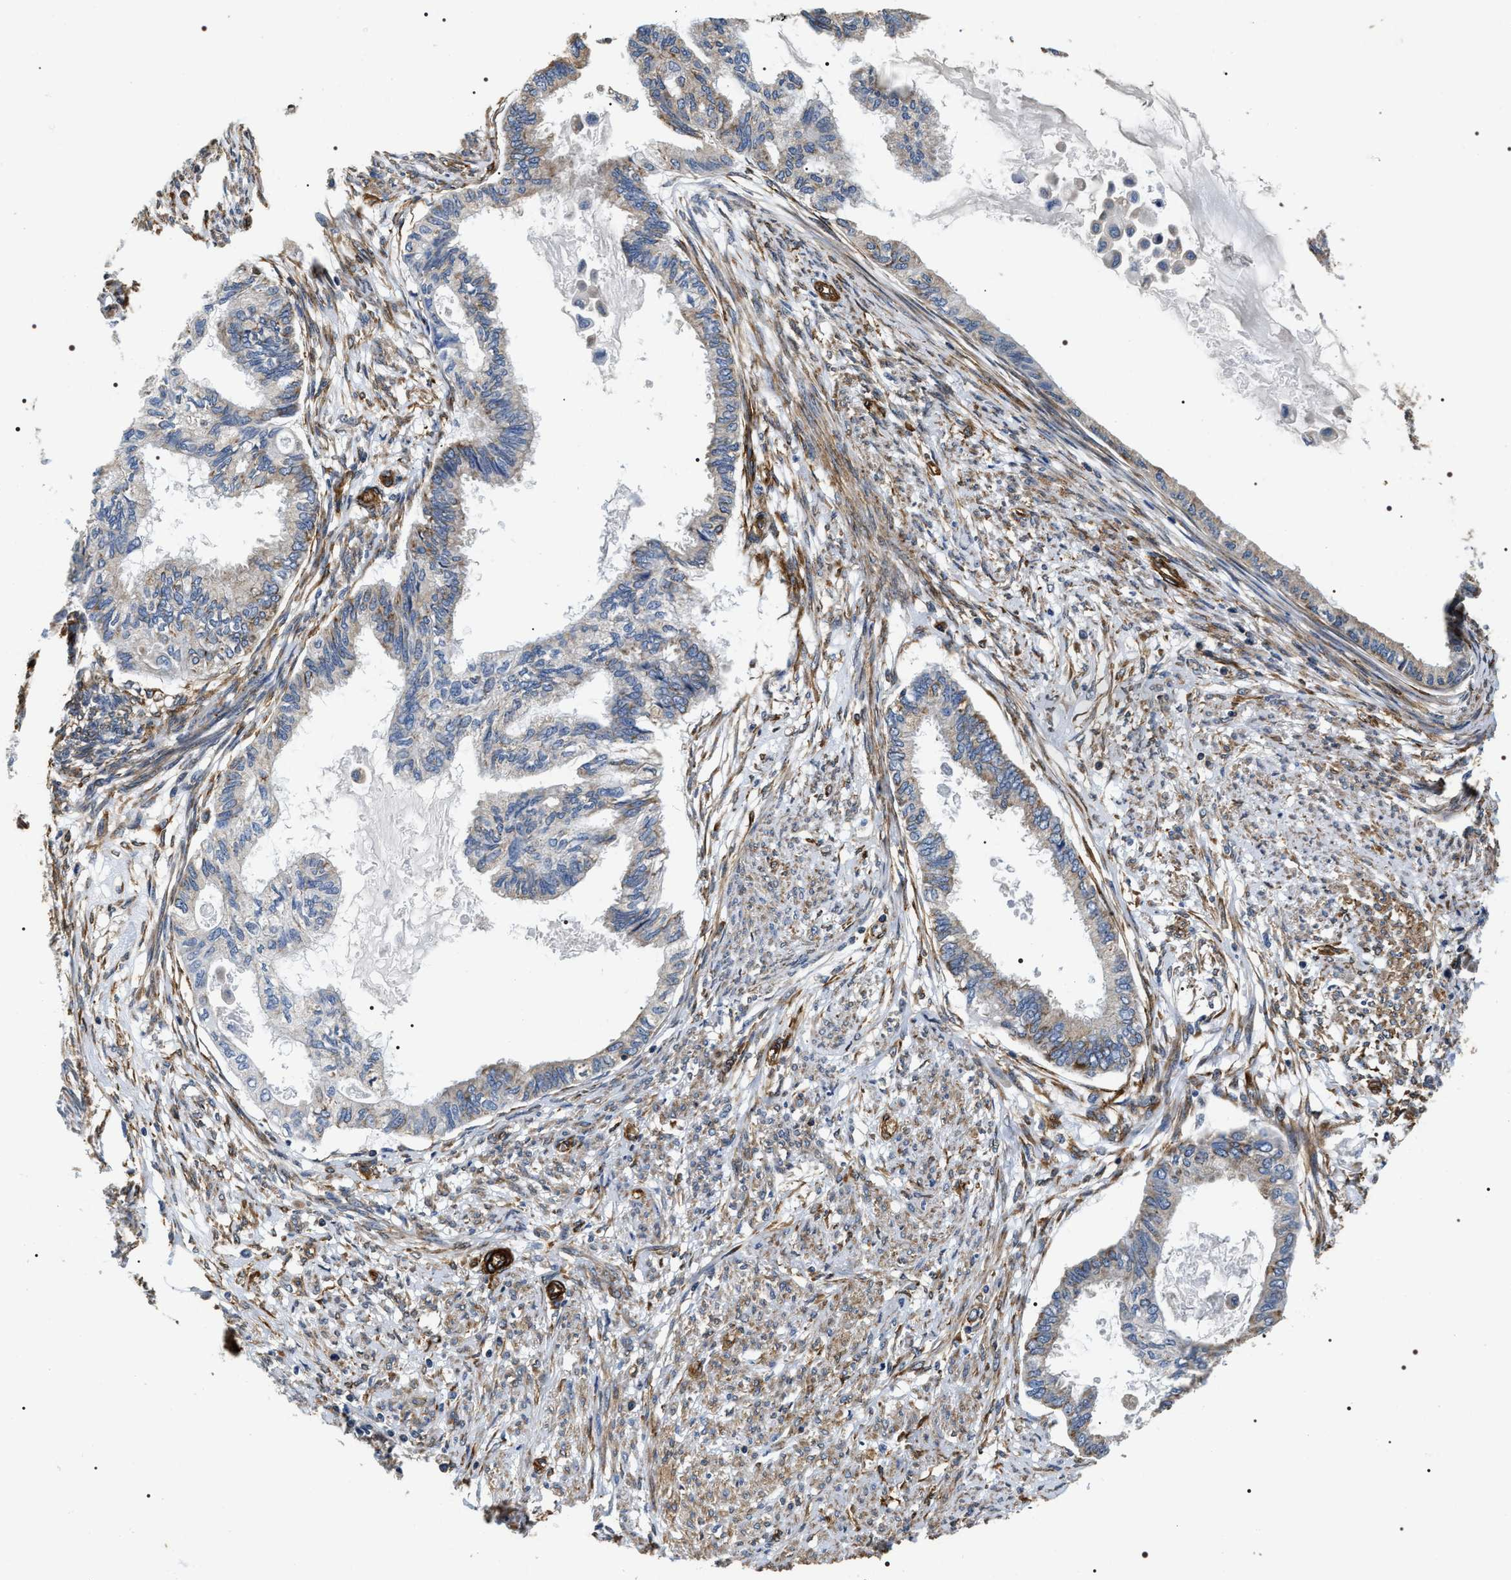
{"staining": {"intensity": "negative", "quantity": "none", "location": "none"}, "tissue": "cervical cancer", "cell_type": "Tumor cells", "image_type": "cancer", "snomed": [{"axis": "morphology", "description": "Normal tissue, NOS"}, {"axis": "morphology", "description": "Adenocarcinoma, NOS"}, {"axis": "topography", "description": "Cervix"}, {"axis": "topography", "description": "Endometrium"}], "caption": "Tumor cells are negative for brown protein staining in cervical cancer (adenocarcinoma).", "gene": "ZC3HAV1L", "patient": {"sex": "female", "age": 86}}